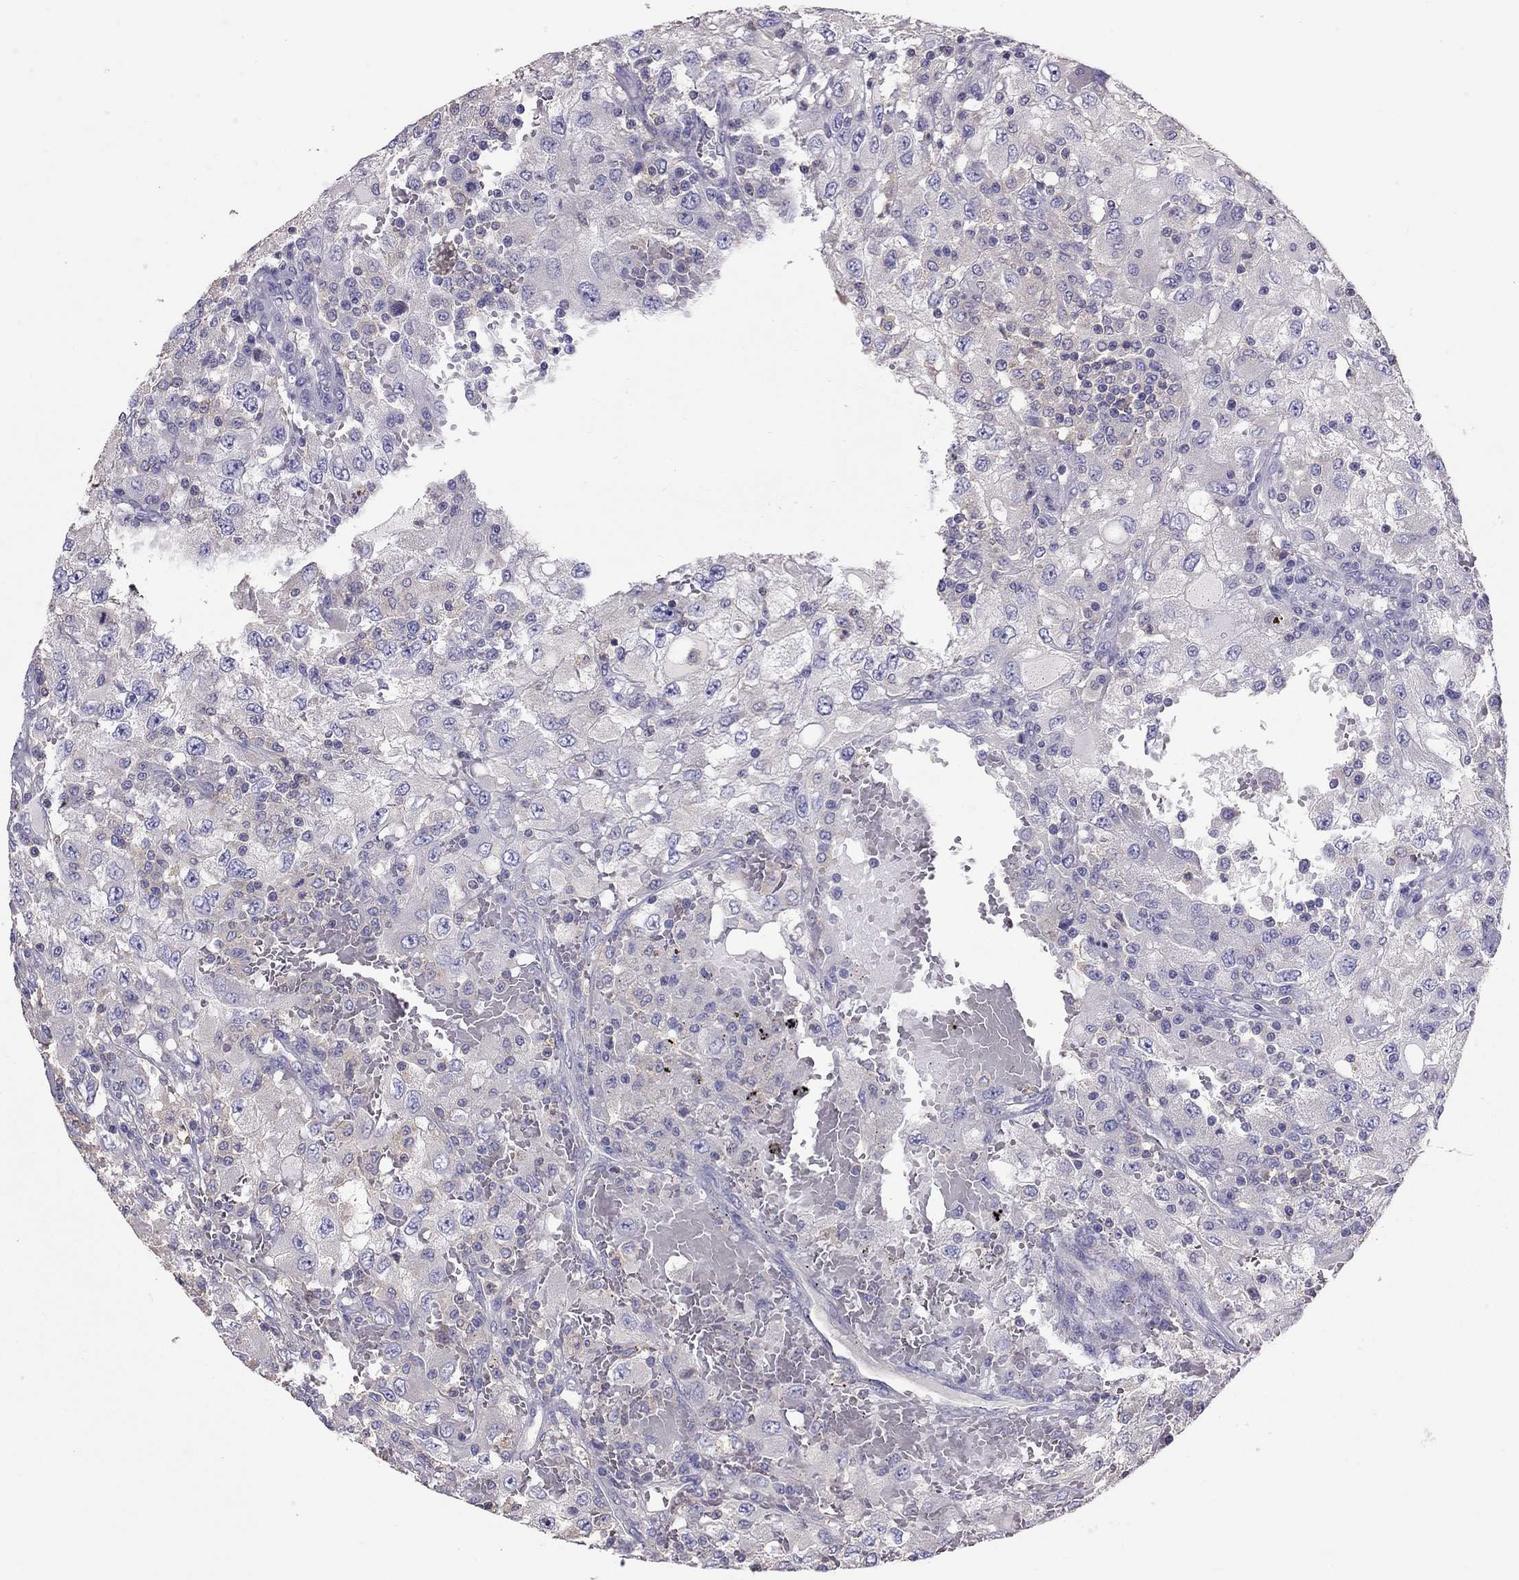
{"staining": {"intensity": "negative", "quantity": "none", "location": "none"}, "tissue": "renal cancer", "cell_type": "Tumor cells", "image_type": "cancer", "snomed": [{"axis": "morphology", "description": "Adenocarcinoma, NOS"}, {"axis": "topography", "description": "Kidney"}], "caption": "A photomicrograph of human renal adenocarcinoma is negative for staining in tumor cells.", "gene": "TEX22", "patient": {"sex": "female", "age": 67}}